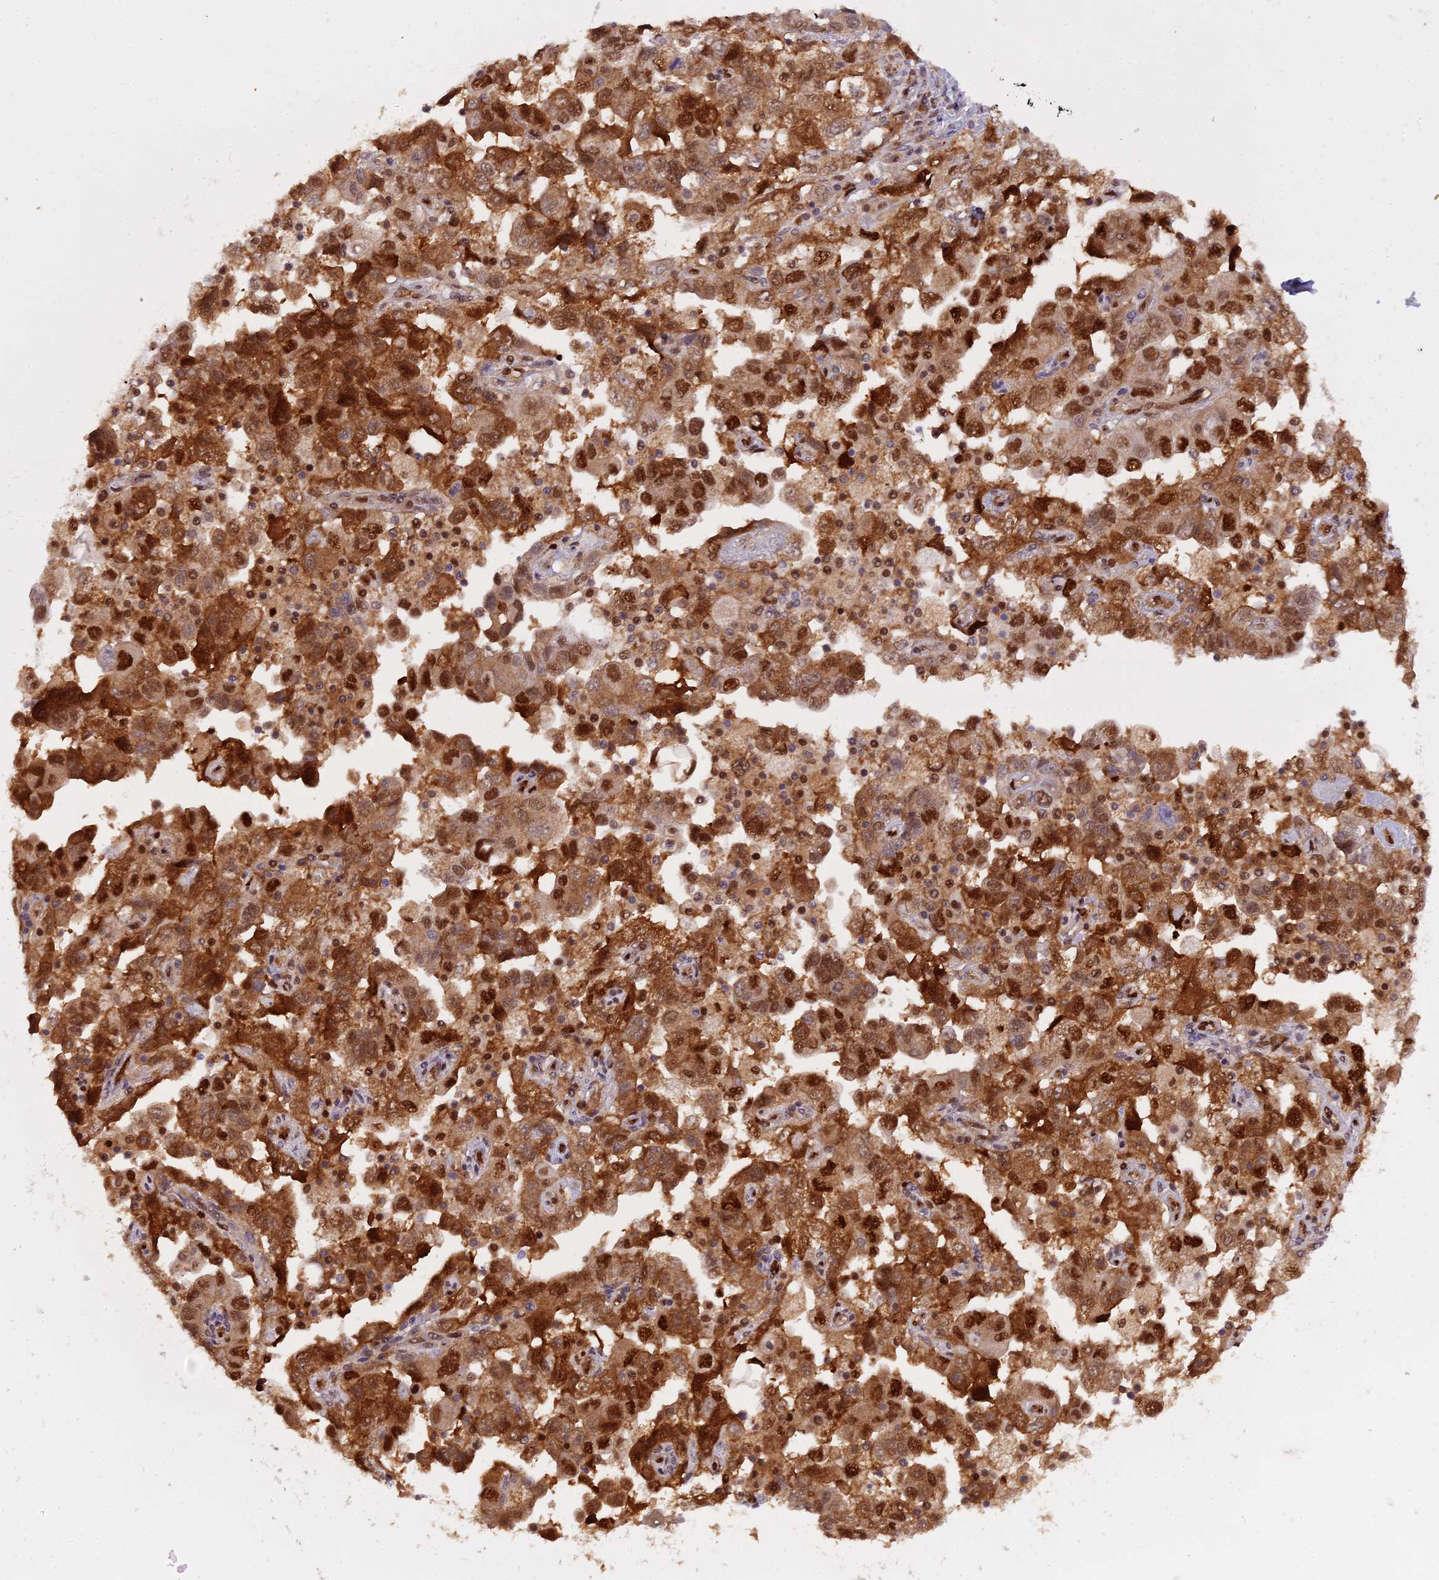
{"staining": {"intensity": "strong", "quantity": ">75%", "location": "cytoplasmic/membranous,nuclear"}, "tissue": "ovarian cancer", "cell_type": "Tumor cells", "image_type": "cancer", "snomed": [{"axis": "morphology", "description": "Carcinoma, NOS"}, {"axis": "morphology", "description": "Cystadenocarcinoma, serous, NOS"}, {"axis": "topography", "description": "Ovary"}], "caption": "The immunohistochemical stain highlights strong cytoplasmic/membranous and nuclear positivity in tumor cells of ovarian carcinoma tissue.", "gene": "NPEPL1", "patient": {"sex": "female", "age": 69}}